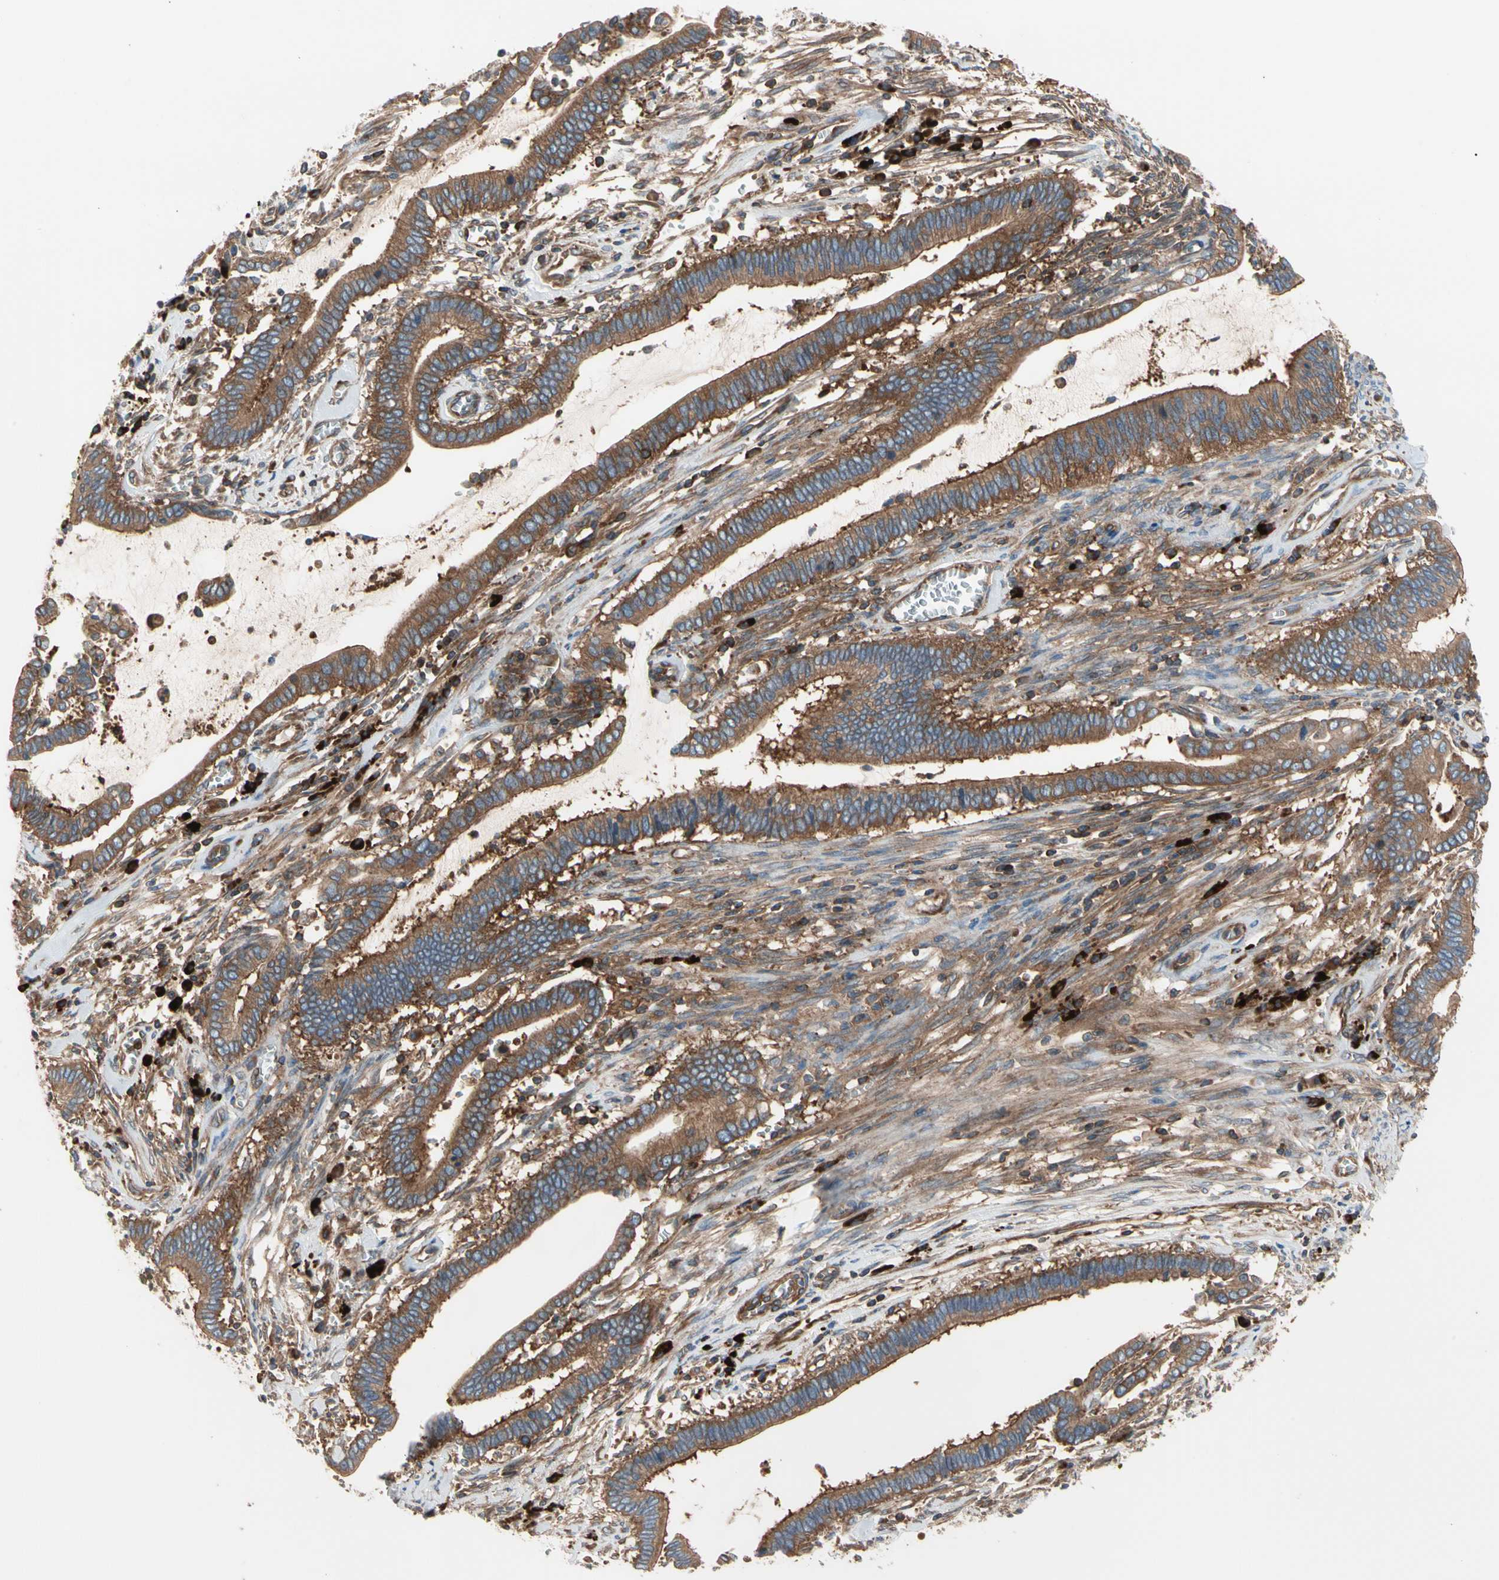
{"staining": {"intensity": "strong", "quantity": ">75%", "location": "cytoplasmic/membranous"}, "tissue": "cervical cancer", "cell_type": "Tumor cells", "image_type": "cancer", "snomed": [{"axis": "morphology", "description": "Adenocarcinoma, NOS"}, {"axis": "topography", "description": "Cervix"}], "caption": "Immunohistochemical staining of human cervical cancer (adenocarcinoma) shows high levels of strong cytoplasmic/membranous protein expression in about >75% of tumor cells.", "gene": "ROCK1", "patient": {"sex": "female", "age": 44}}